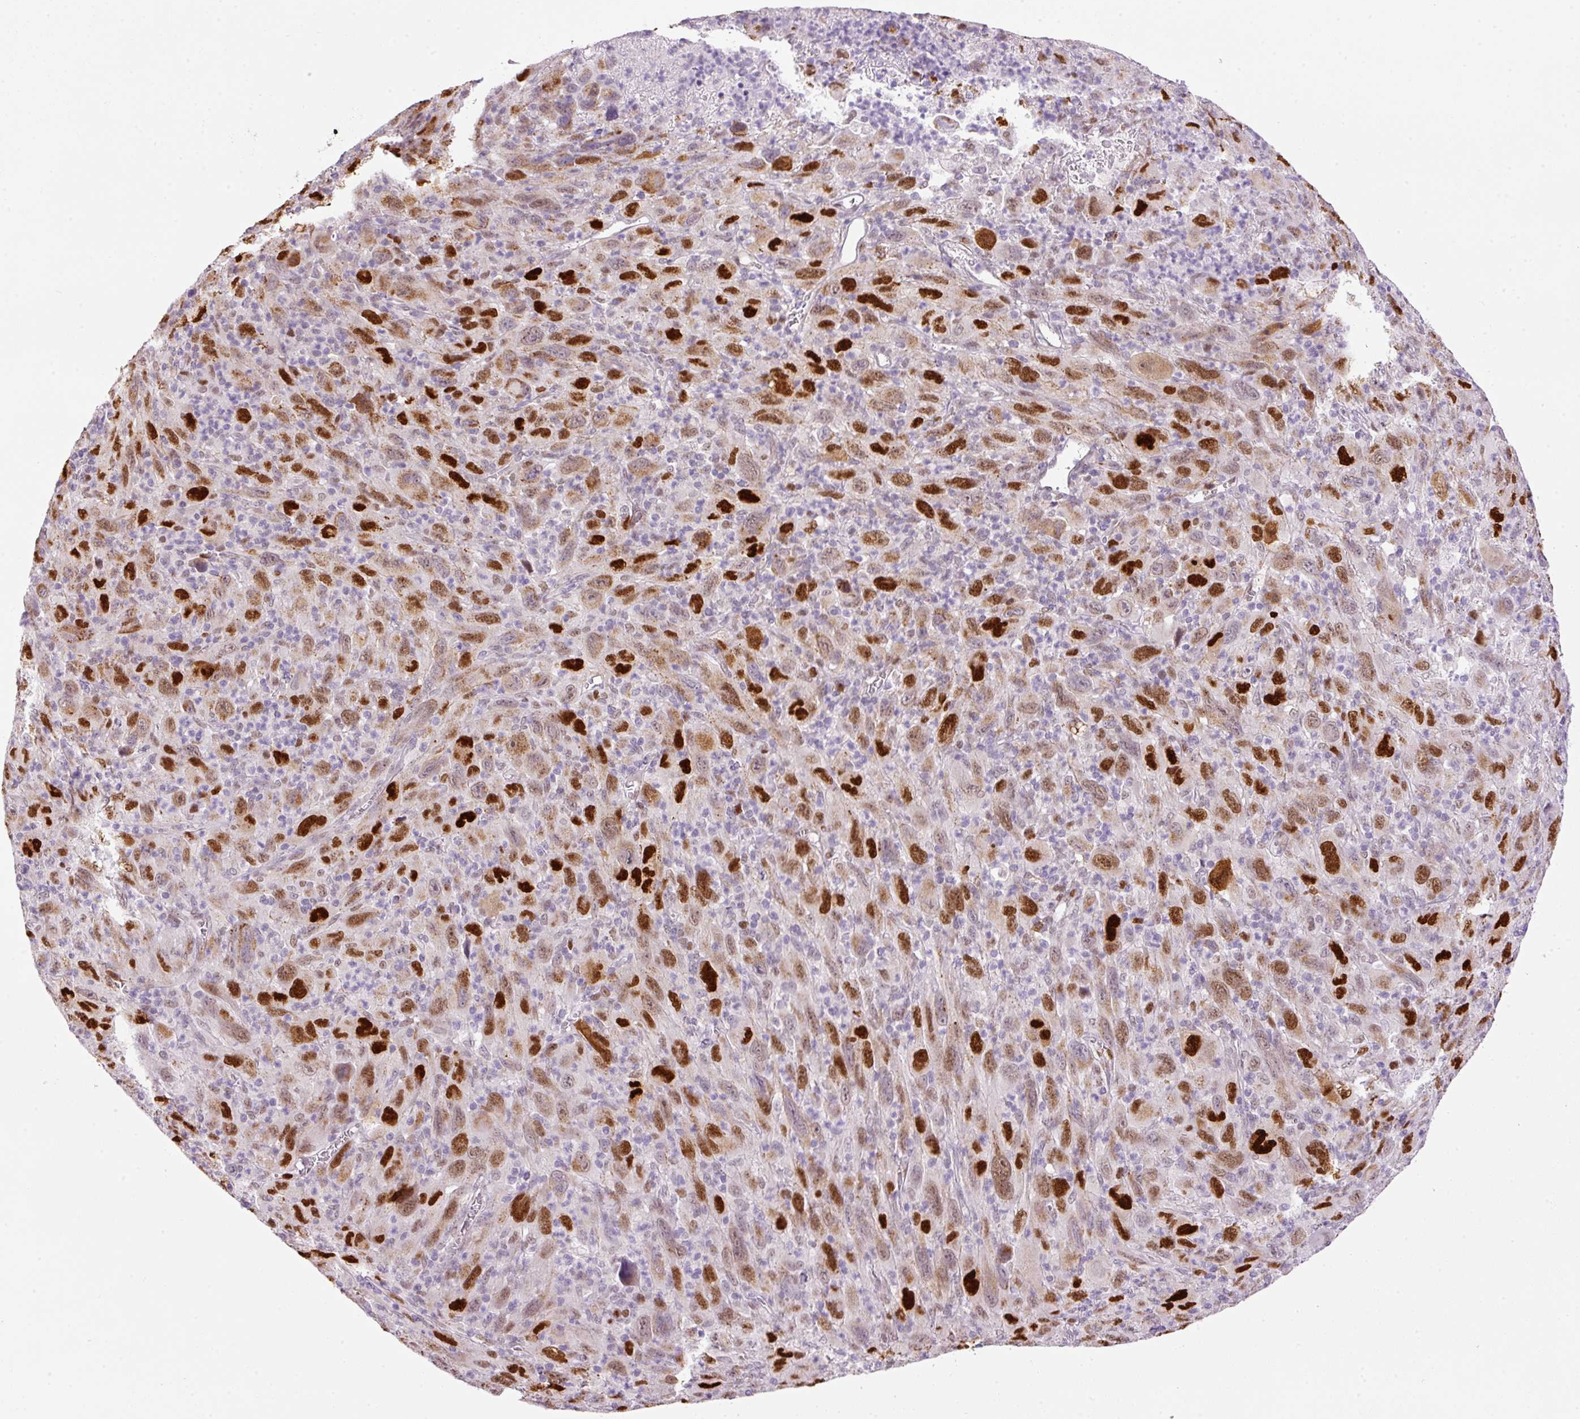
{"staining": {"intensity": "moderate", "quantity": ">75%", "location": "nuclear"}, "tissue": "melanoma", "cell_type": "Tumor cells", "image_type": "cancer", "snomed": [{"axis": "morphology", "description": "Malignant melanoma, Metastatic site"}, {"axis": "topography", "description": "Skin"}], "caption": "This image demonstrates malignant melanoma (metastatic site) stained with IHC to label a protein in brown. The nuclear of tumor cells show moderate positivity for the protein. Nuclei are counter-stained blue.", "gene": "KPNA2", "patient": {"sex": "female", "age": 56}}